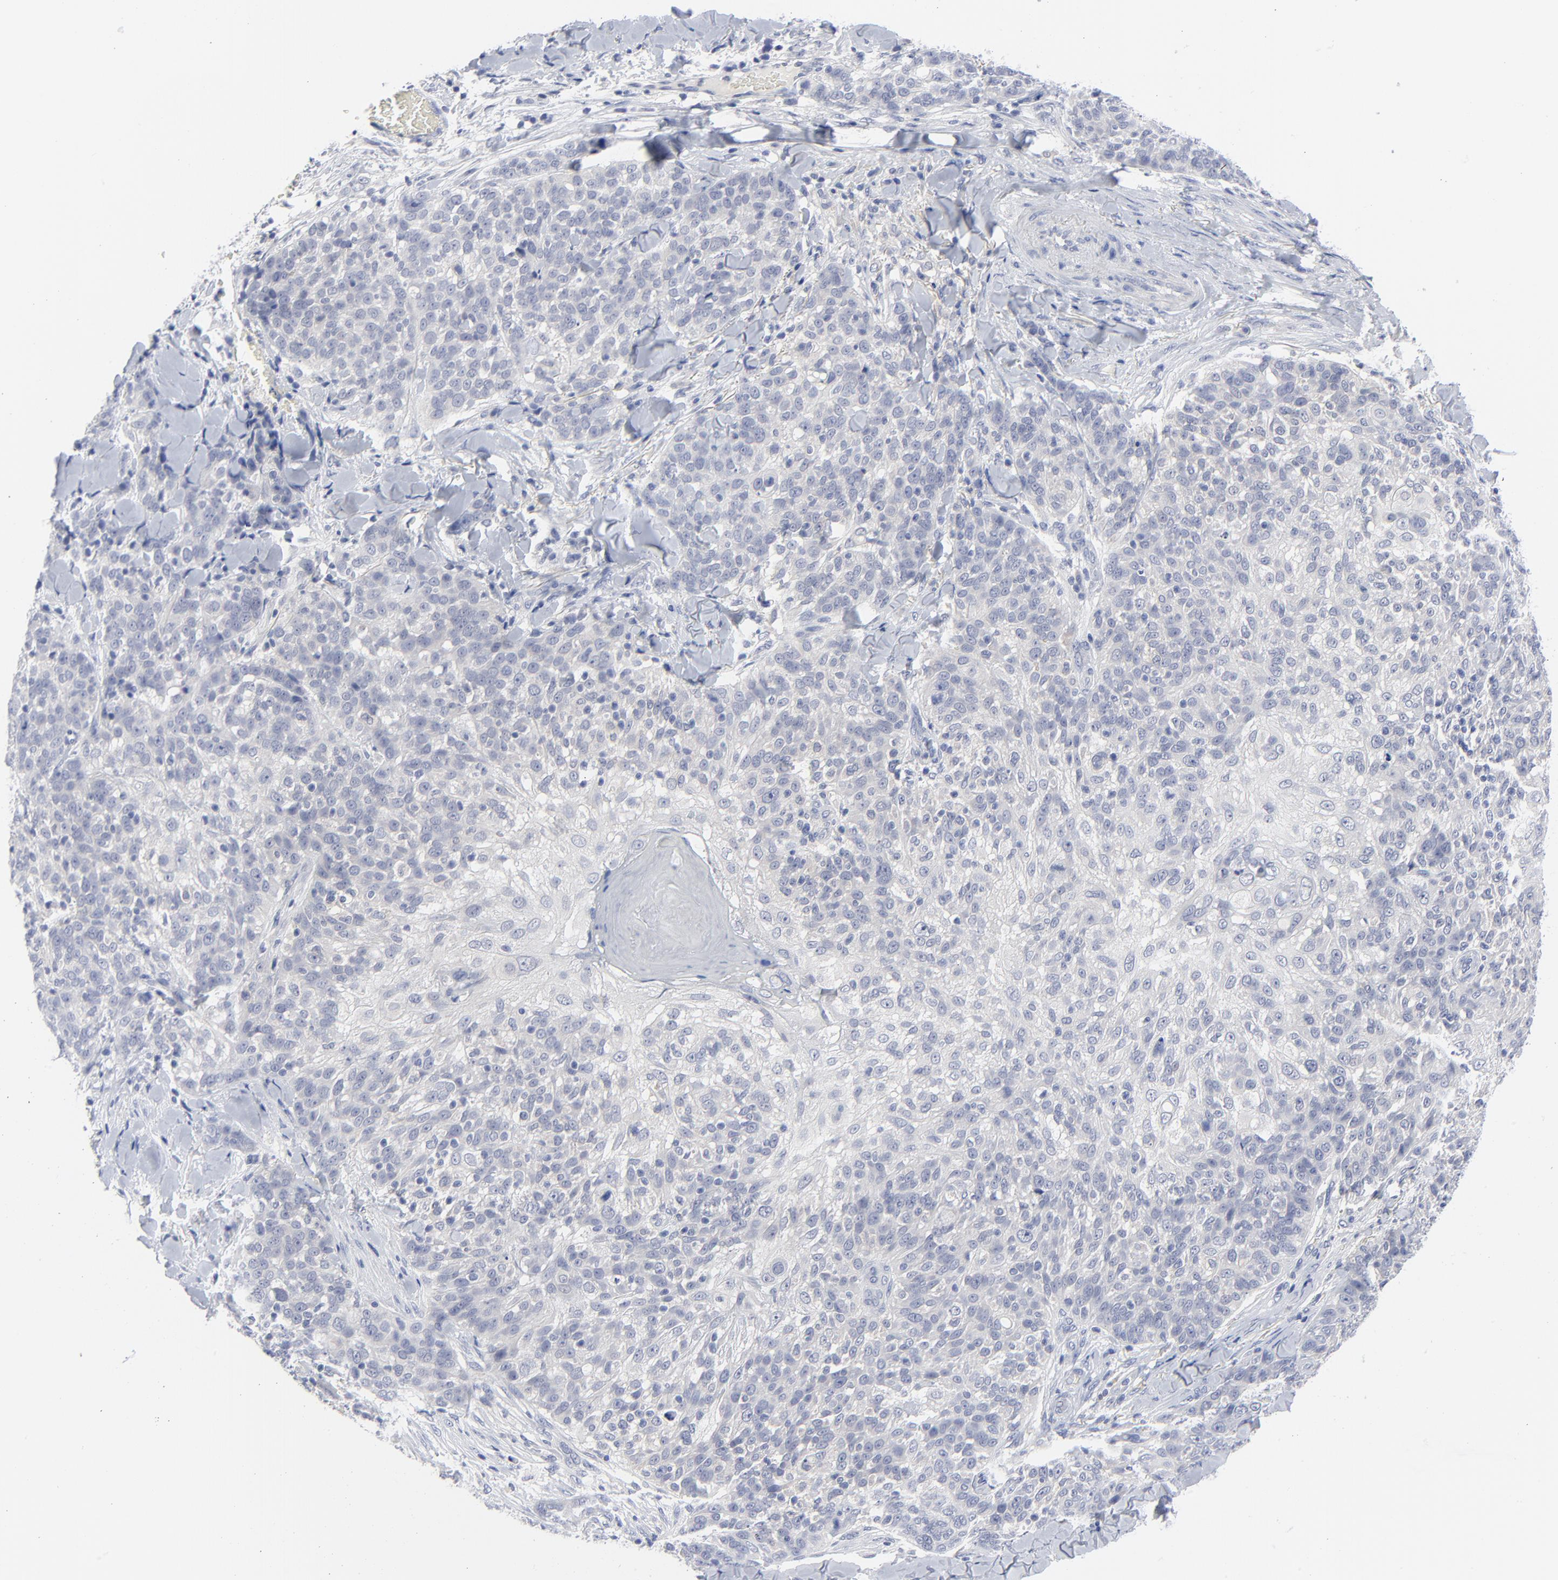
{"staining": {"intensity": "negative", "quantity": "none", "location": "none"}, "tissue": "skin cancer", "cell_type": "Tumor cells", "image_type": "cancer", "snomed": [{"axis": "morphology", "description": "Normal tissue, NOS"}, {"axis": "morphology", "description": "Squamous cell carcinoma, NOS"}, {"axis": "topography", "description": "Skin"}], "caption": "Immunohistochemistry (IHC) of human skin cancer shows no staining in tumor cells.", "gene": "CLEC4G", "patient": {"sex": "female", "age": 83}}